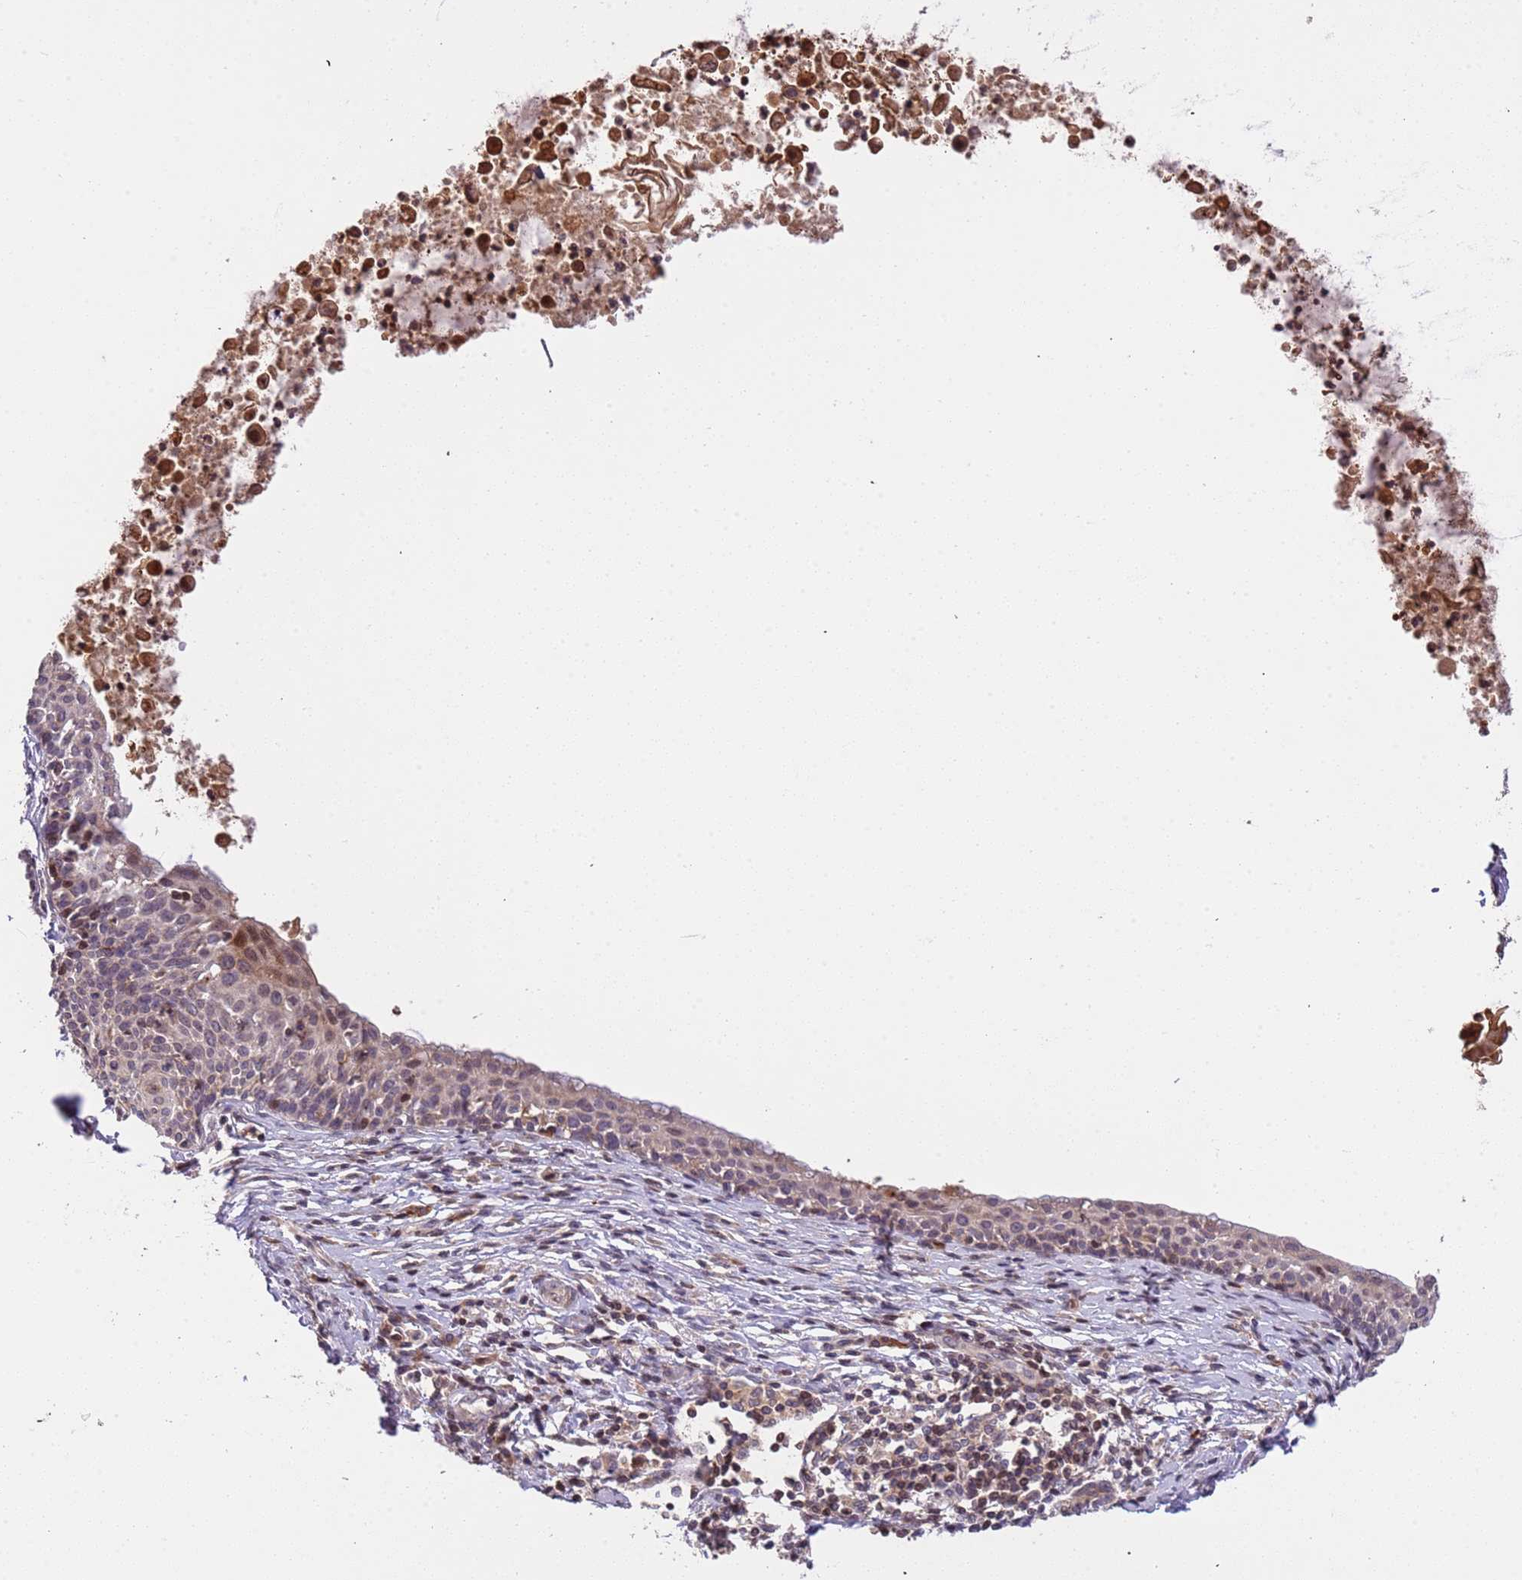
{"staining": {"intensity": "moderate", "quantity": "<25%", "location": "cytoplasmic/membranous,nuclear"}, "tissue": "cervical cancer", "cell_type": "Tumor cells", "image_type": "cancer", "snomed": [{"axis": "morphology", "description": "Squamous cell carcinoma, NOS"}, {"axis": "topography", "description": "Cervix"}], "caption": "Cervical squamous cell carcinoma stained for a protein reveals moderate cytoplasmic/membranous and nuclear positivity in tumor cells.", "gene": "SLC16A4", "patient": {"sex": "female", "age": 52}}